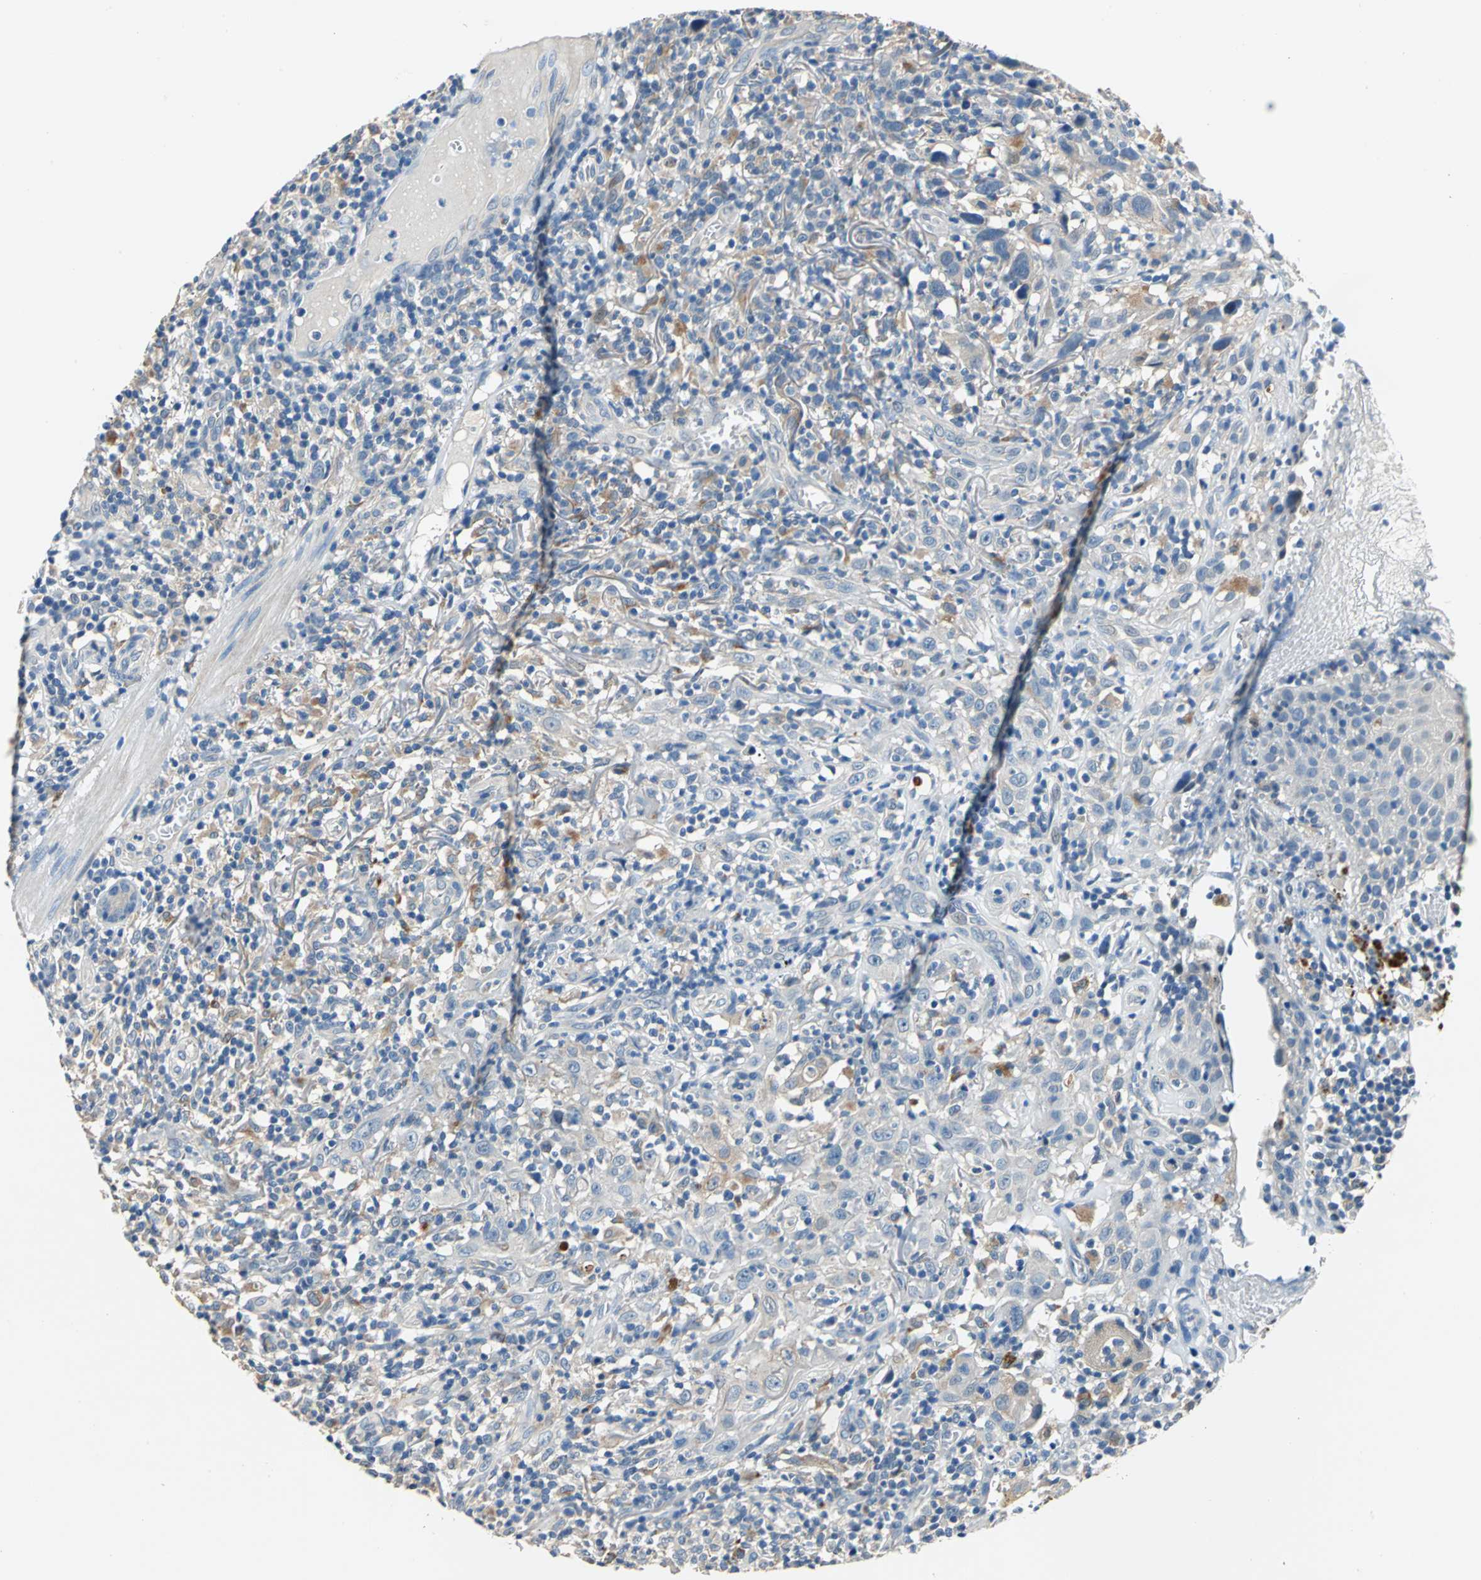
{"staining": {"intensity": "negative", "quantity": "none", "location": "none"}, "tissue": "thyroid cancer", "cell_type": "Tumor cells", "image_type": "cancer", "snomed": [{"axis": "morphology", "description": "Carcinoma, NOS"}, {"axis": "topography", "description": "Thyroid gland"}], "caption": "The immunohistochemistry (IHC) micrograph has no significant staining in tumor cells of carcinoma (thyroid) tissue.", "gene": "RASD2", "patient": {"sex": "female", "age": 77}}